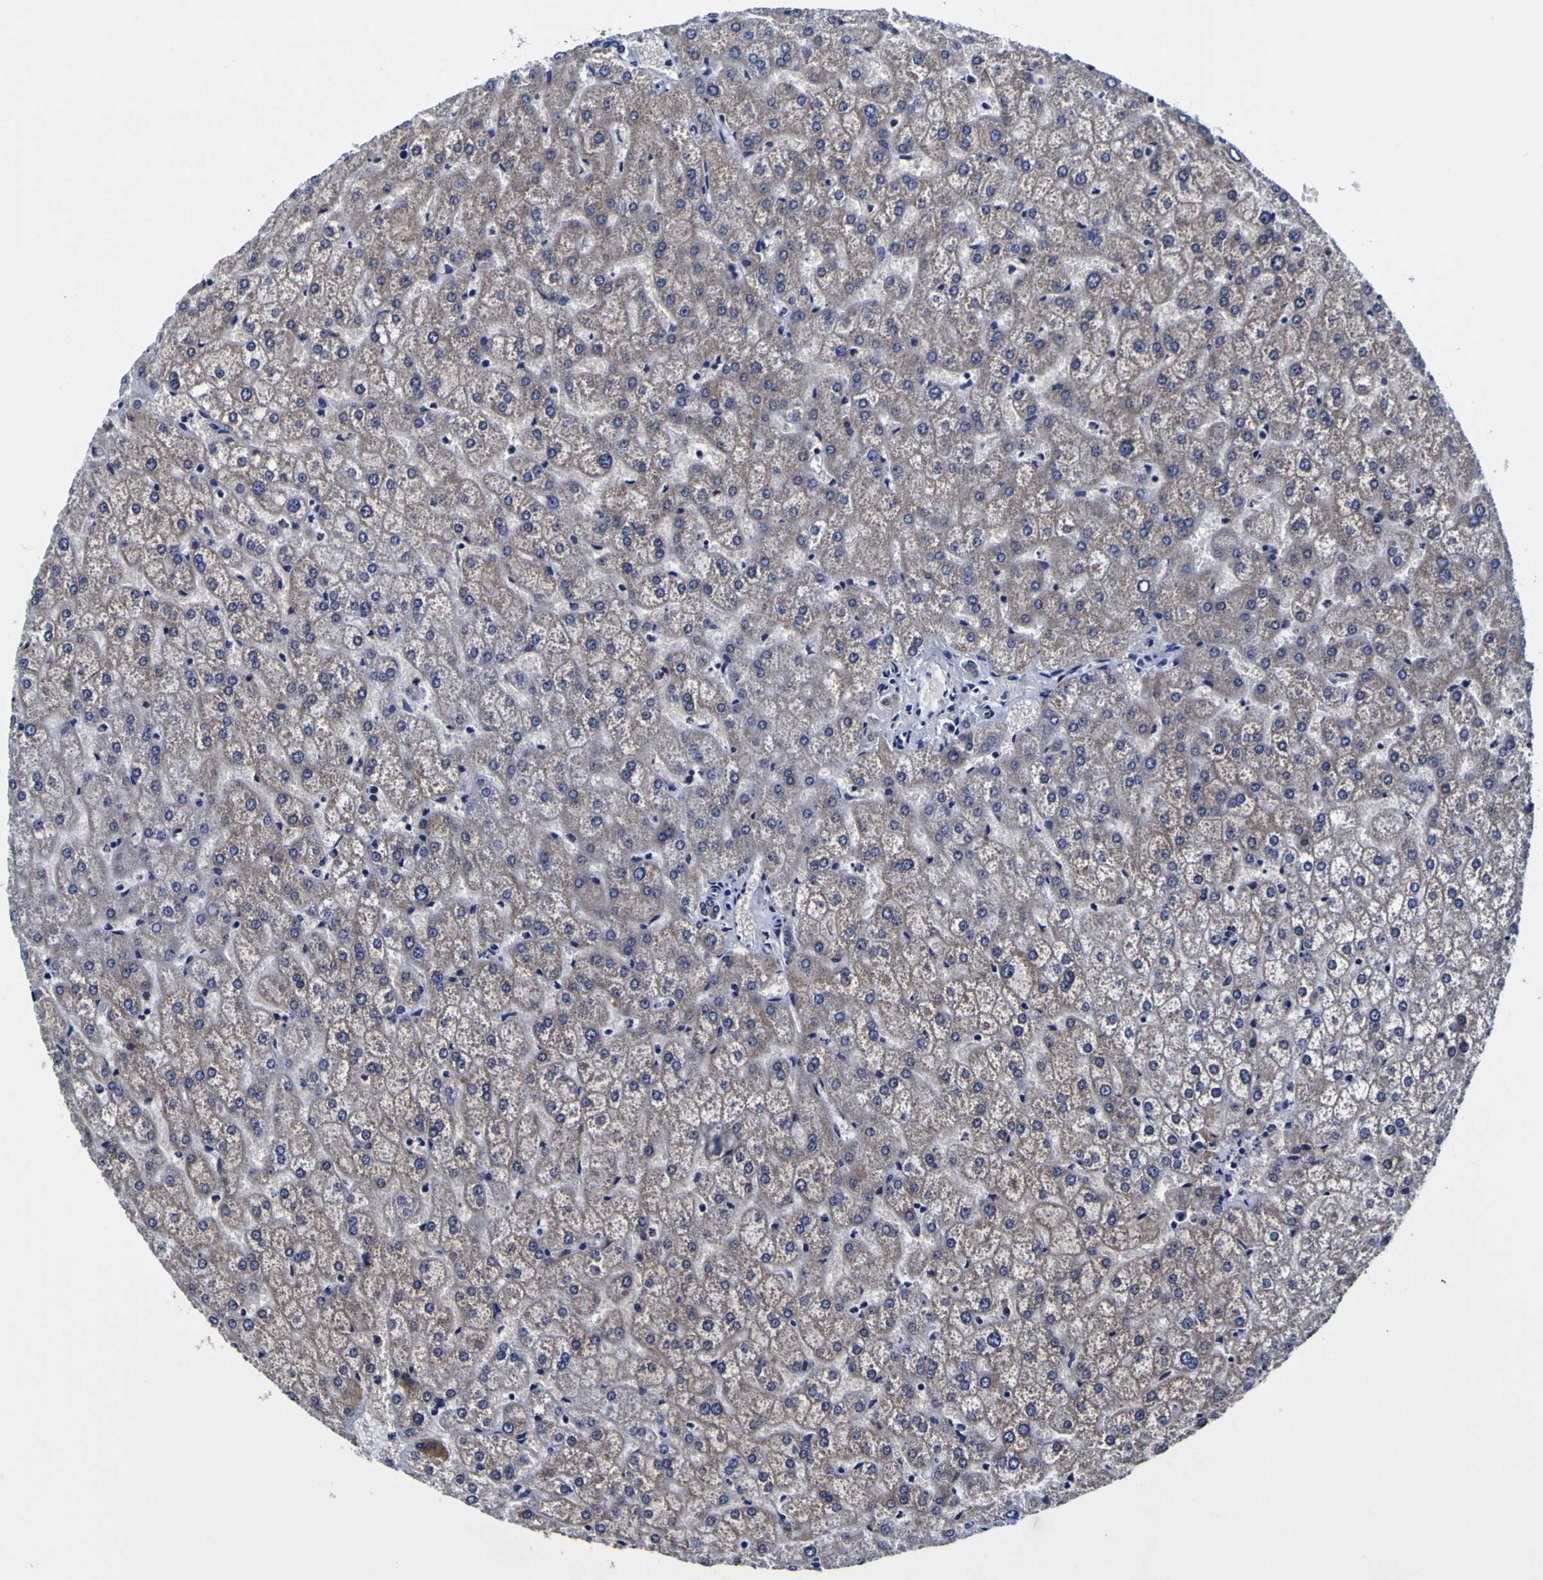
{"staining": {"intensity": "weak", "quantity": ">75%", "location": "cytoplasmic/membranous"}, "tissue": "liver", "cell_type": "Cholangiocytes", "image_type": "normal", "snomed": [{"axis": "morphology", "description": "Normal tissue, NOS"}, {"axis": "topography", "description": "Liver"}], "caption": "Immunohistochemical staining of unremarkable liver shows low levels of weak cytoplasmic/membranous expression in approximately >75% of cholangiocytes. (brown staining indicates protein expression, while blue staining denotes nuclei).", "gene": "PDLIM4", "patient": {"sex": "female", "age": 32}}